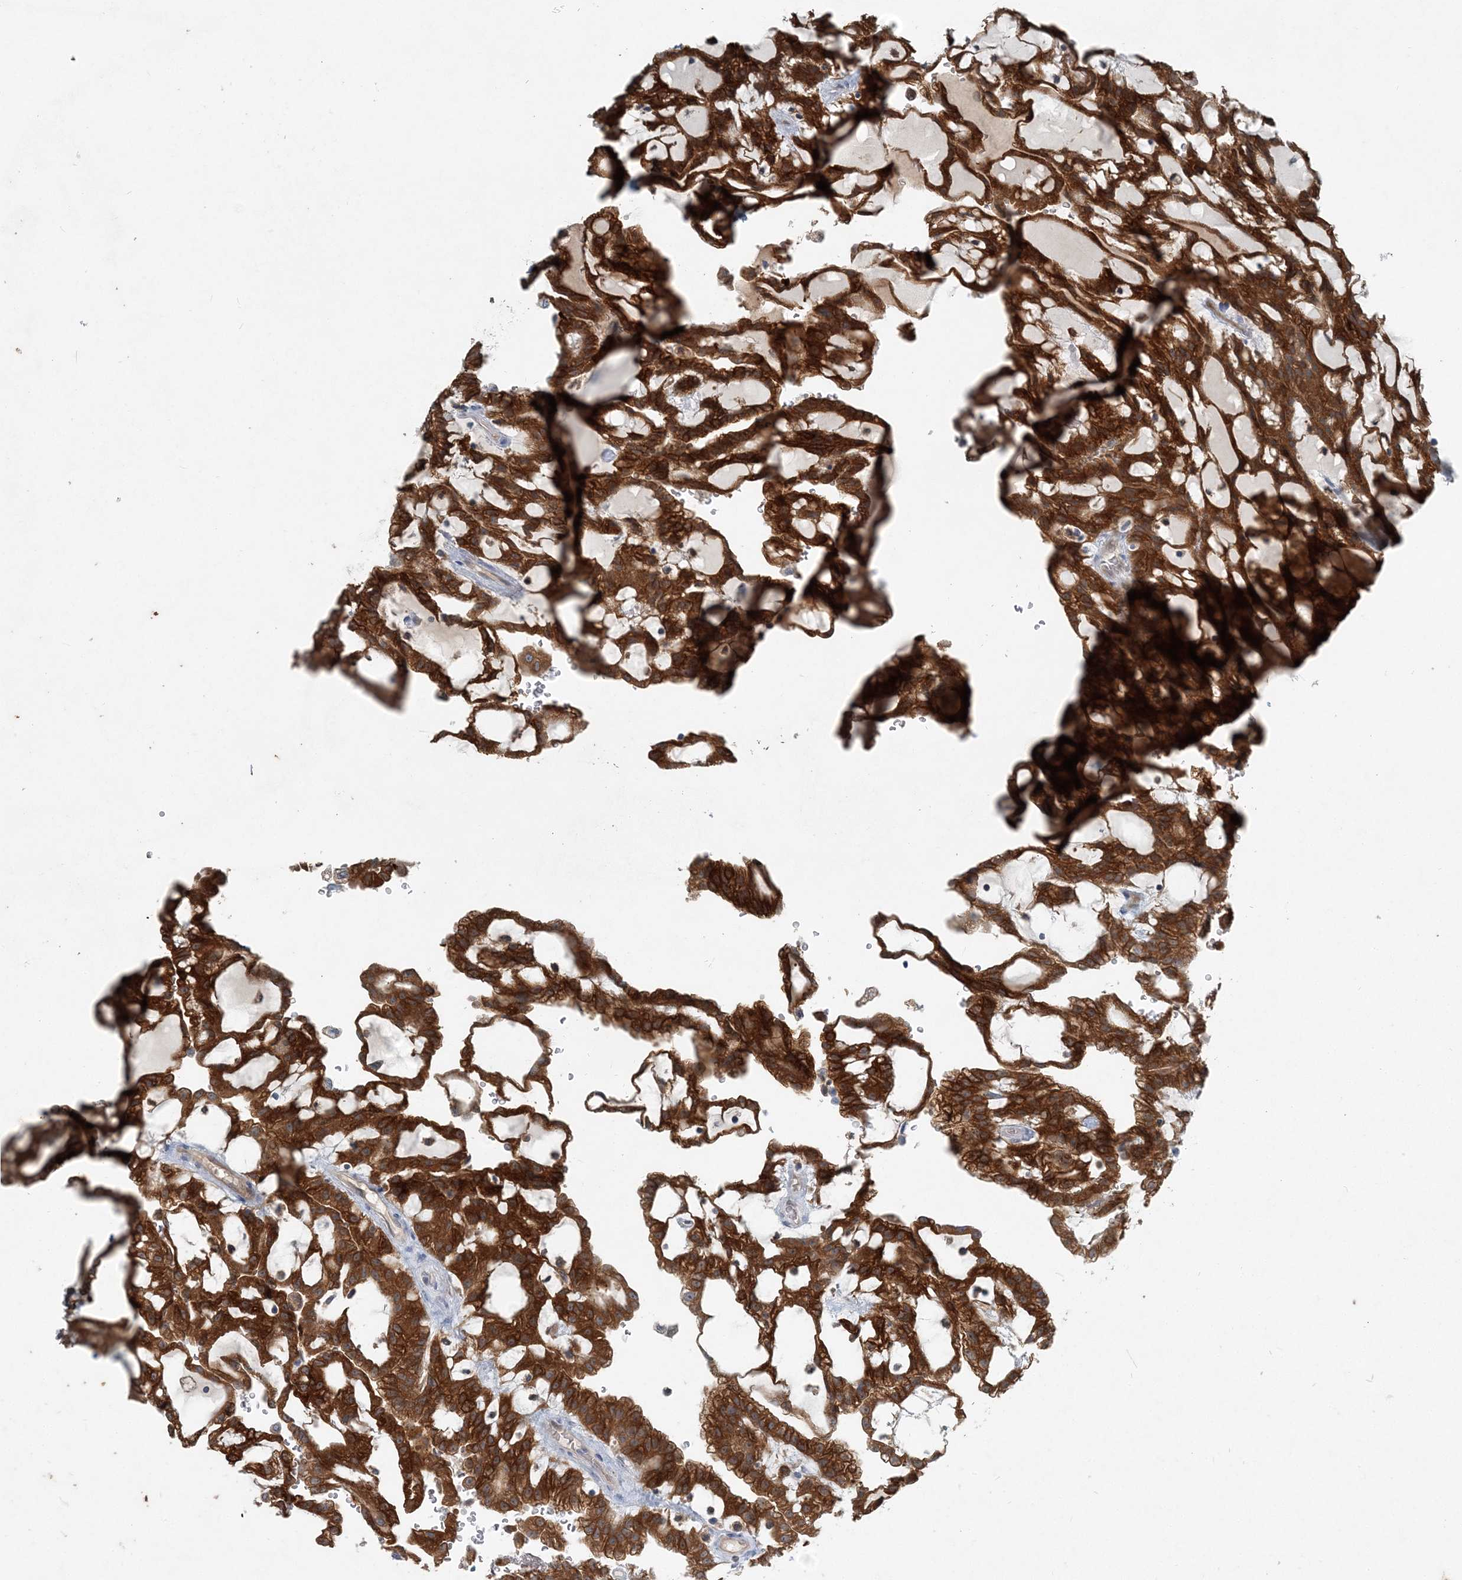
{"staining": {"intensity": "strong", "quantity": ">75%", "location": "cytoplasmic/membranous"}, "tissue": "renal cancer", "cell_type": "Tumor cells", "image_type": "cancer", "snomed": [{"axis": "morphology", "description": "Adenocarcinoma, NOS"}, {"axis": "topography", "description": "Kidney"}], "caption": "Protein expression analysis of renal adenocarcinoma displays strong cytoplasmic/membranous expression in about >75% of tumor cells. Using DAB (3,3'-diaminobenzidine) (brown) and hematoxylin (blue) stains, captured at high magnification using brightfield microscopy.", "gene": "ARMH1", "patient": {"sex": "male", "age": 63}}